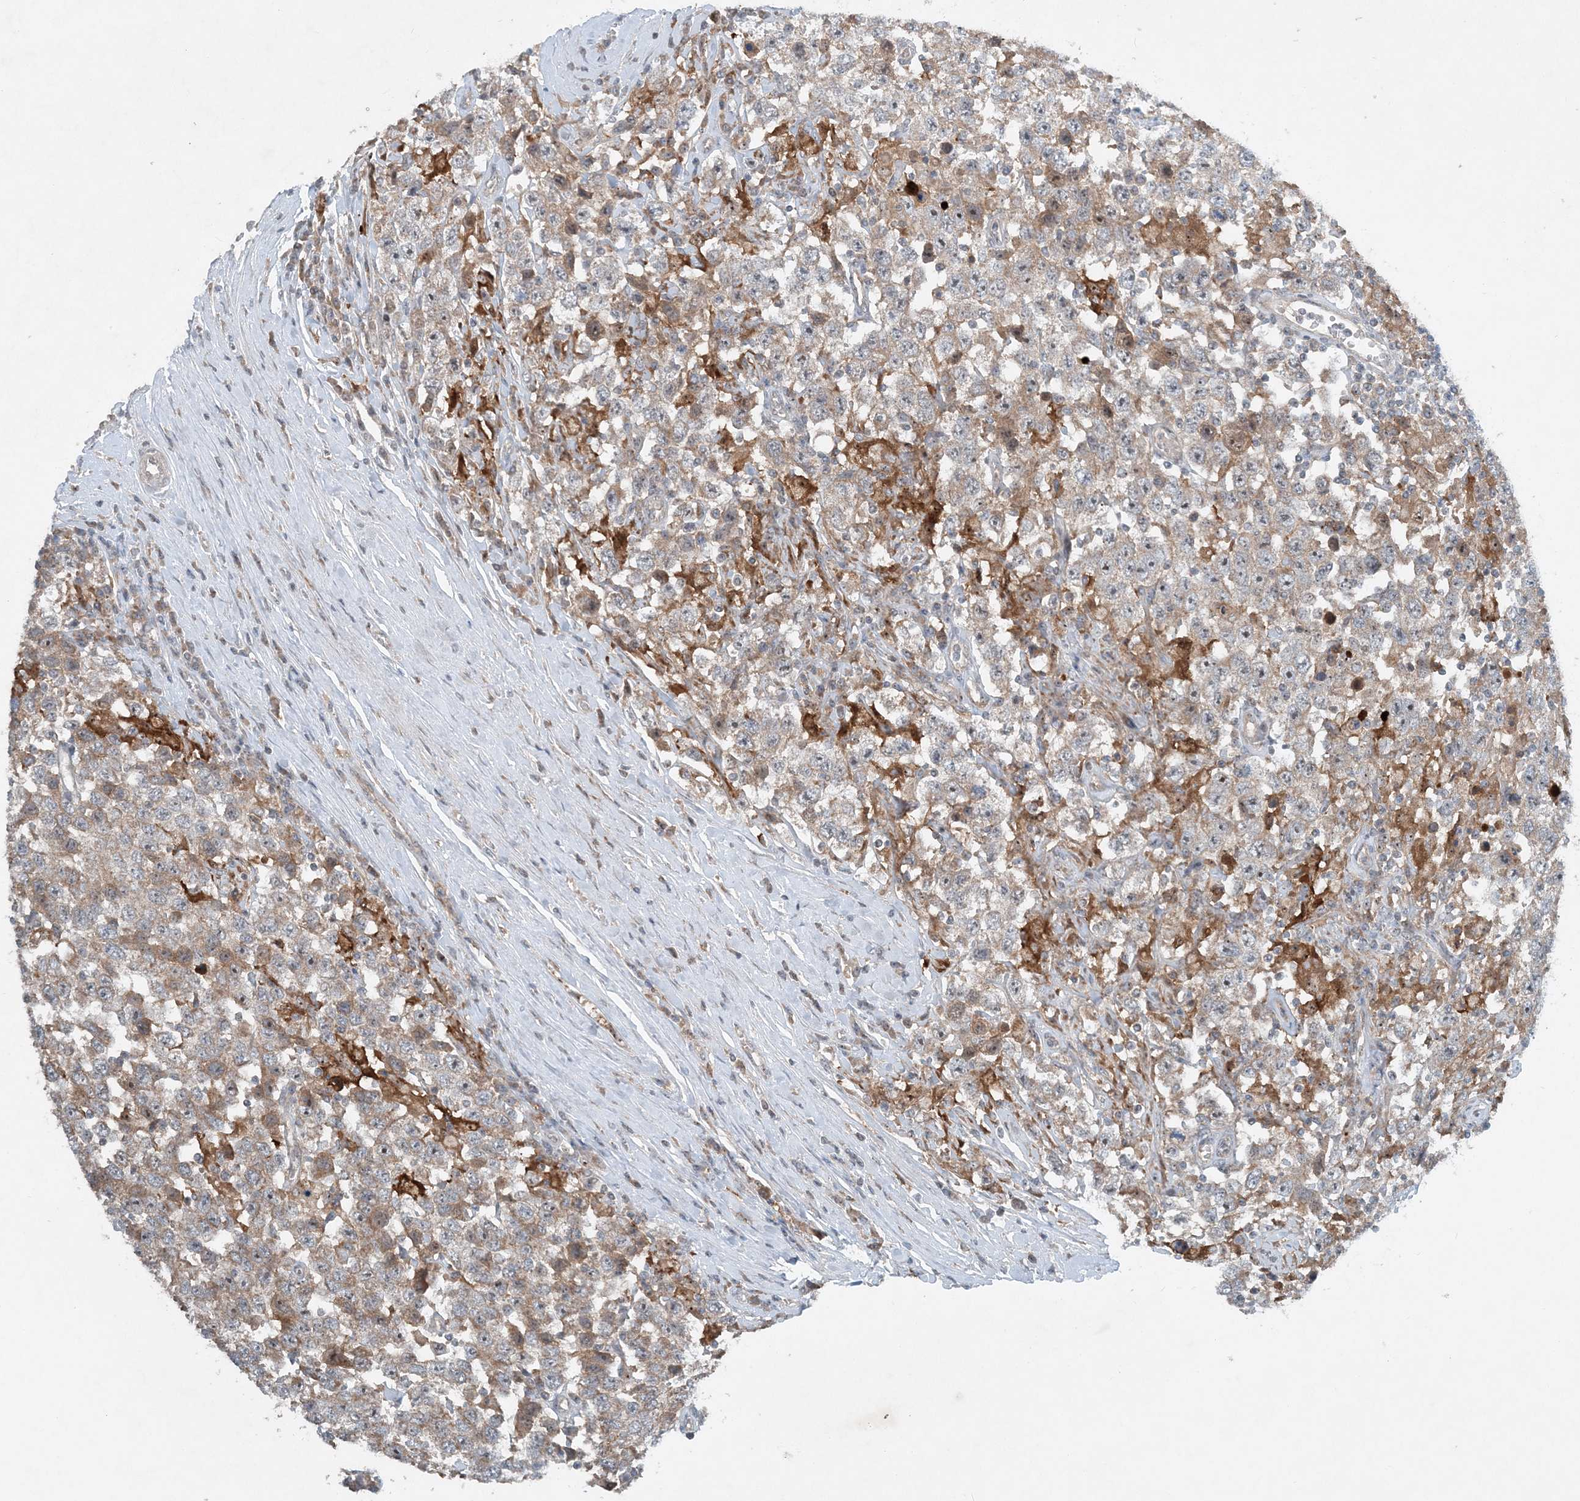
{"staining": {"intensity": "weak", "quantity": ">75%", "location": "cytoplasmic/membranous"}, "tissue": "testis cancer", "cell_type": "Tumor cells", "image_type": "cancer", "snomed": [{"axis": "morphology", "description": "Seminoma, NOS"}, {"axis": "topography", "description": "Testis"}], "caption": "This is an image of immunohistochemistry staining of testis cancer (seminoma), which shows weak expression in the cytoplasmic/membranous of tumor cells.", "gene": "MITD1", "patient": {"sex": "male", "age": 41}}